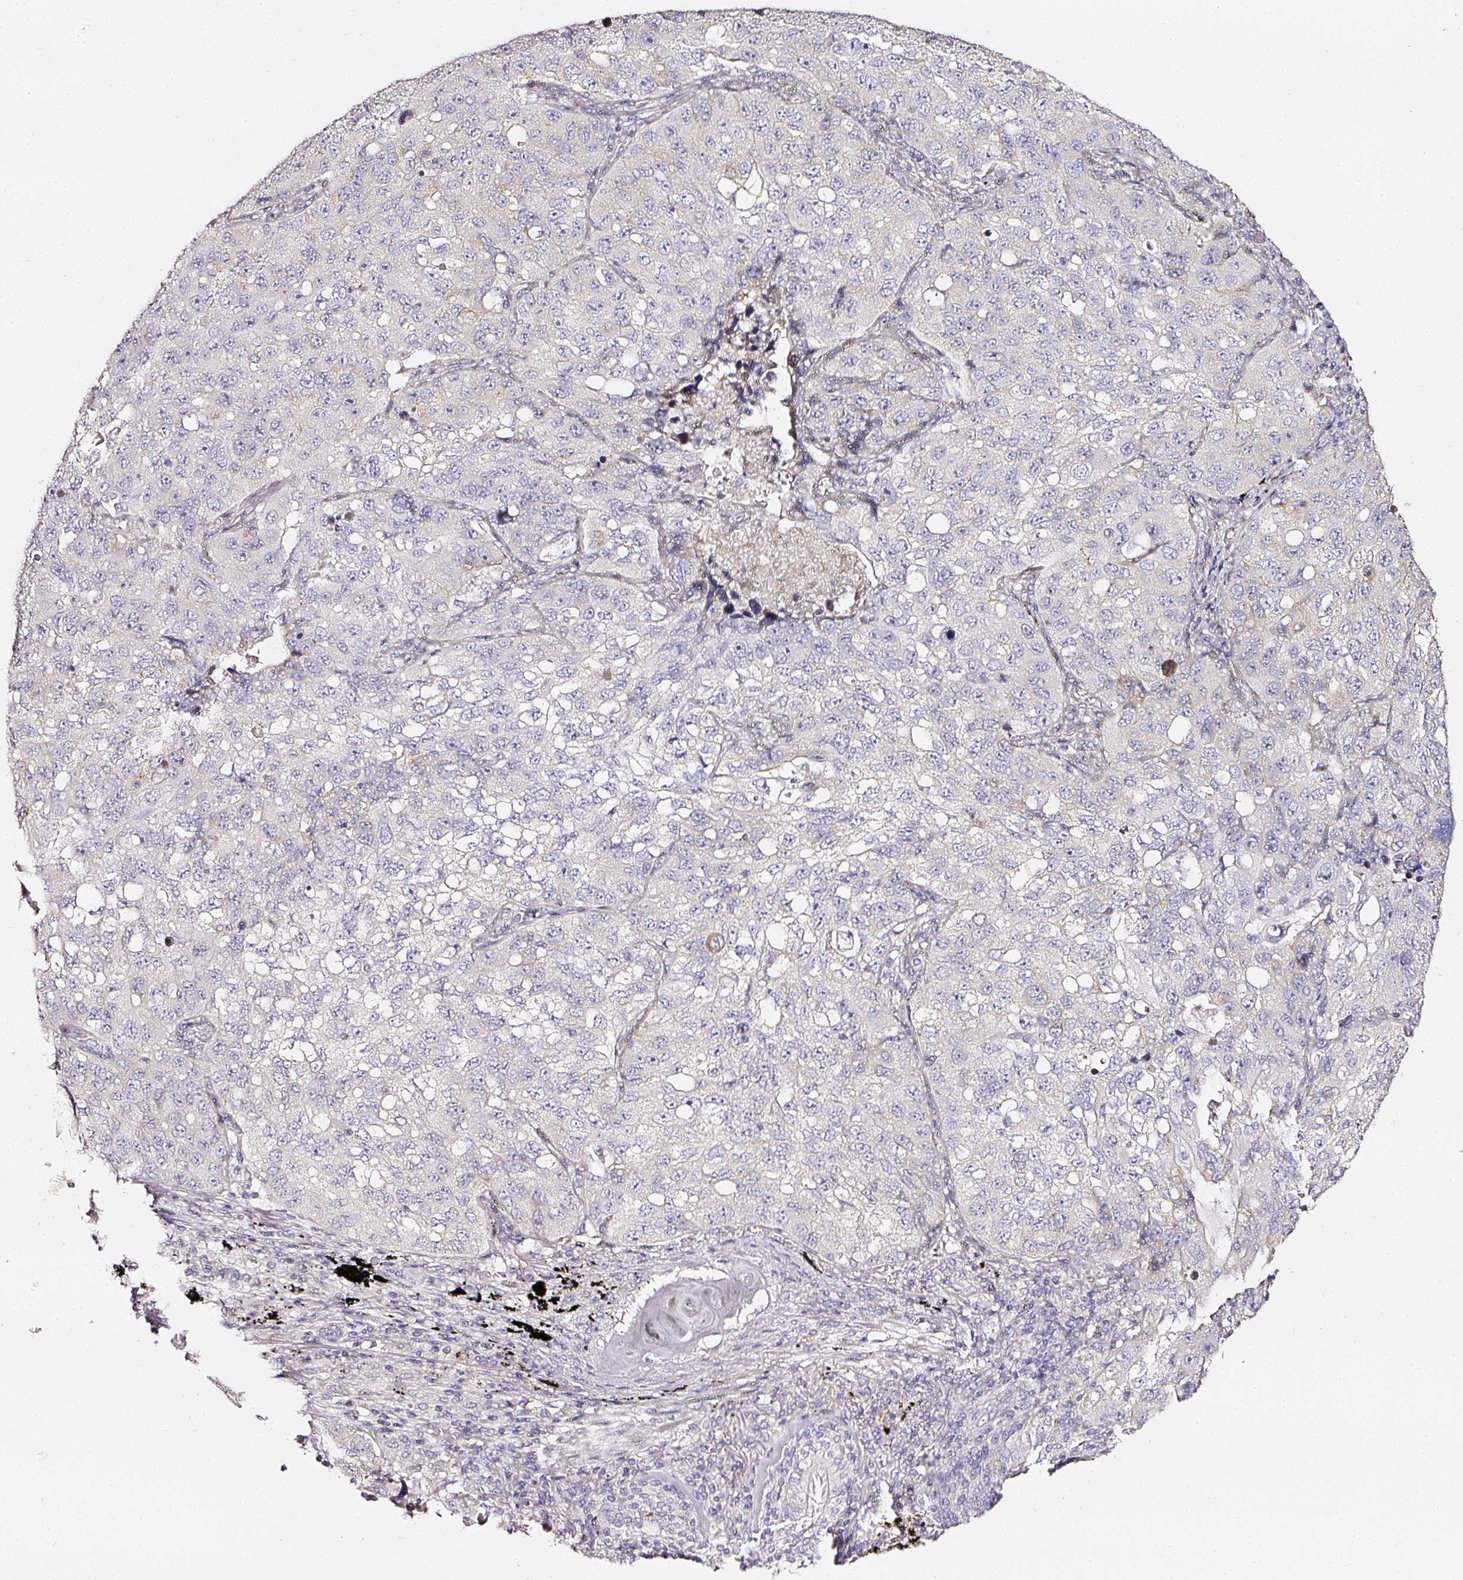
{"staining": {"intensity": "negative", "quantity": "none", "location": "none"}, "tissue": "lung cancer", "cell_type": "Tumor cells", "image_type": "cancer", "snomed": [{"axis": "morphology", "description": "Squamous cell carcinoma, NOS"}, {"axis": "topography", "description": "Lung"}], "caption": "Lung cancer was stained to show a protein in brown. There is no significant staining in tumor cells.", "gene": "NTRK1", "patient": {"sex": "male", "age": 60}}